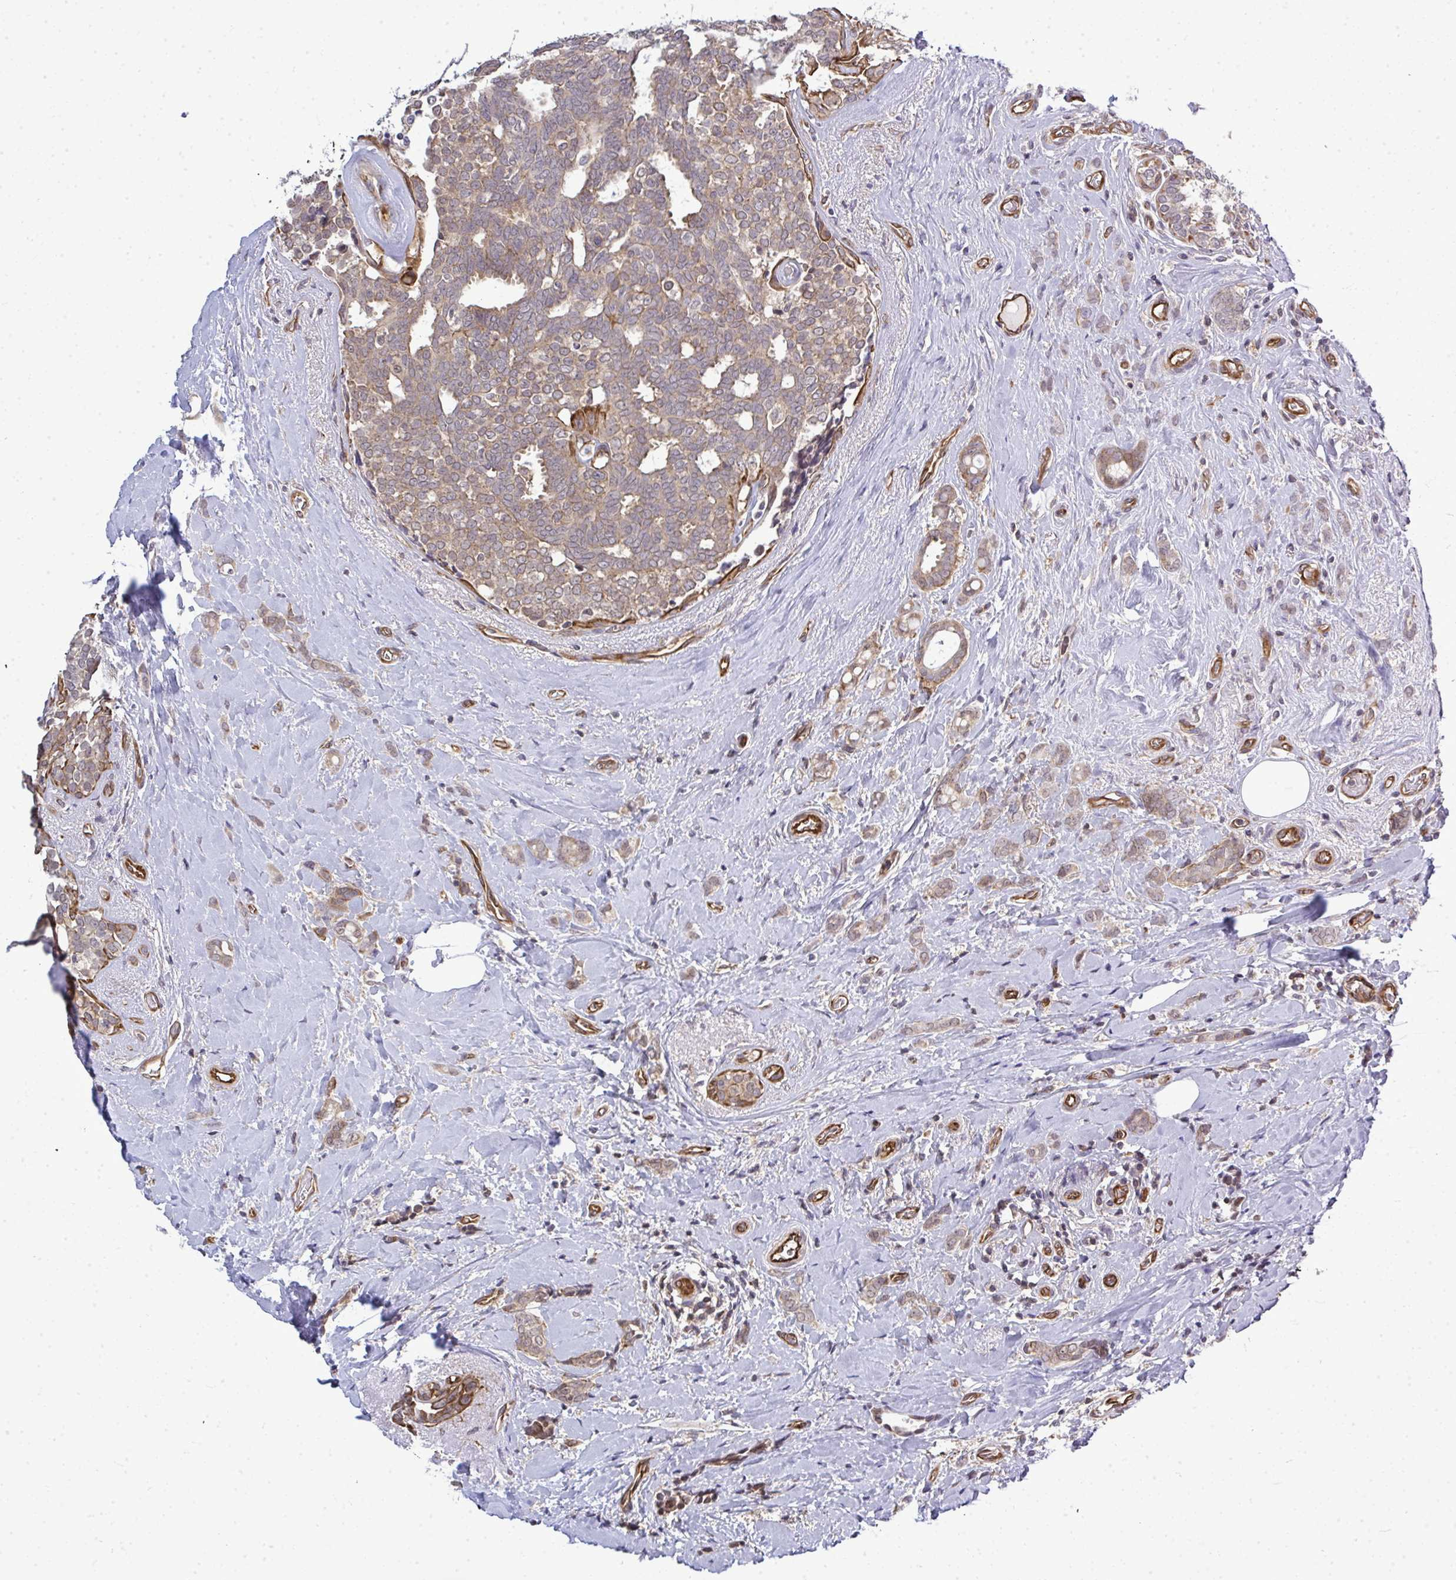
{"staining": {"intensity": "weak", "quantity": ">75%", "location": "cytoplasmic/membranous"}, "tissue": "breast cancer", "cell_type": "Tumor cells", "image_type": "cancer", "snomed": [{"axis": "morphology", "description": "Intraductal carcinoma, in situ"}, {"axis": "morphology", "description": "Duct carcinoma"}, {"axis": "morphology", "description": "Lobular carcinoma, in situ"}, {"axis": "topography", "description": "Breast"}], "caption": "A micrograph of breast cancer stained for a protein displays weak cytoplasmic/membranous brown staining in tumor cells.", "gene": "FUT10", "patient": {"sex": "female", "age": 44}}